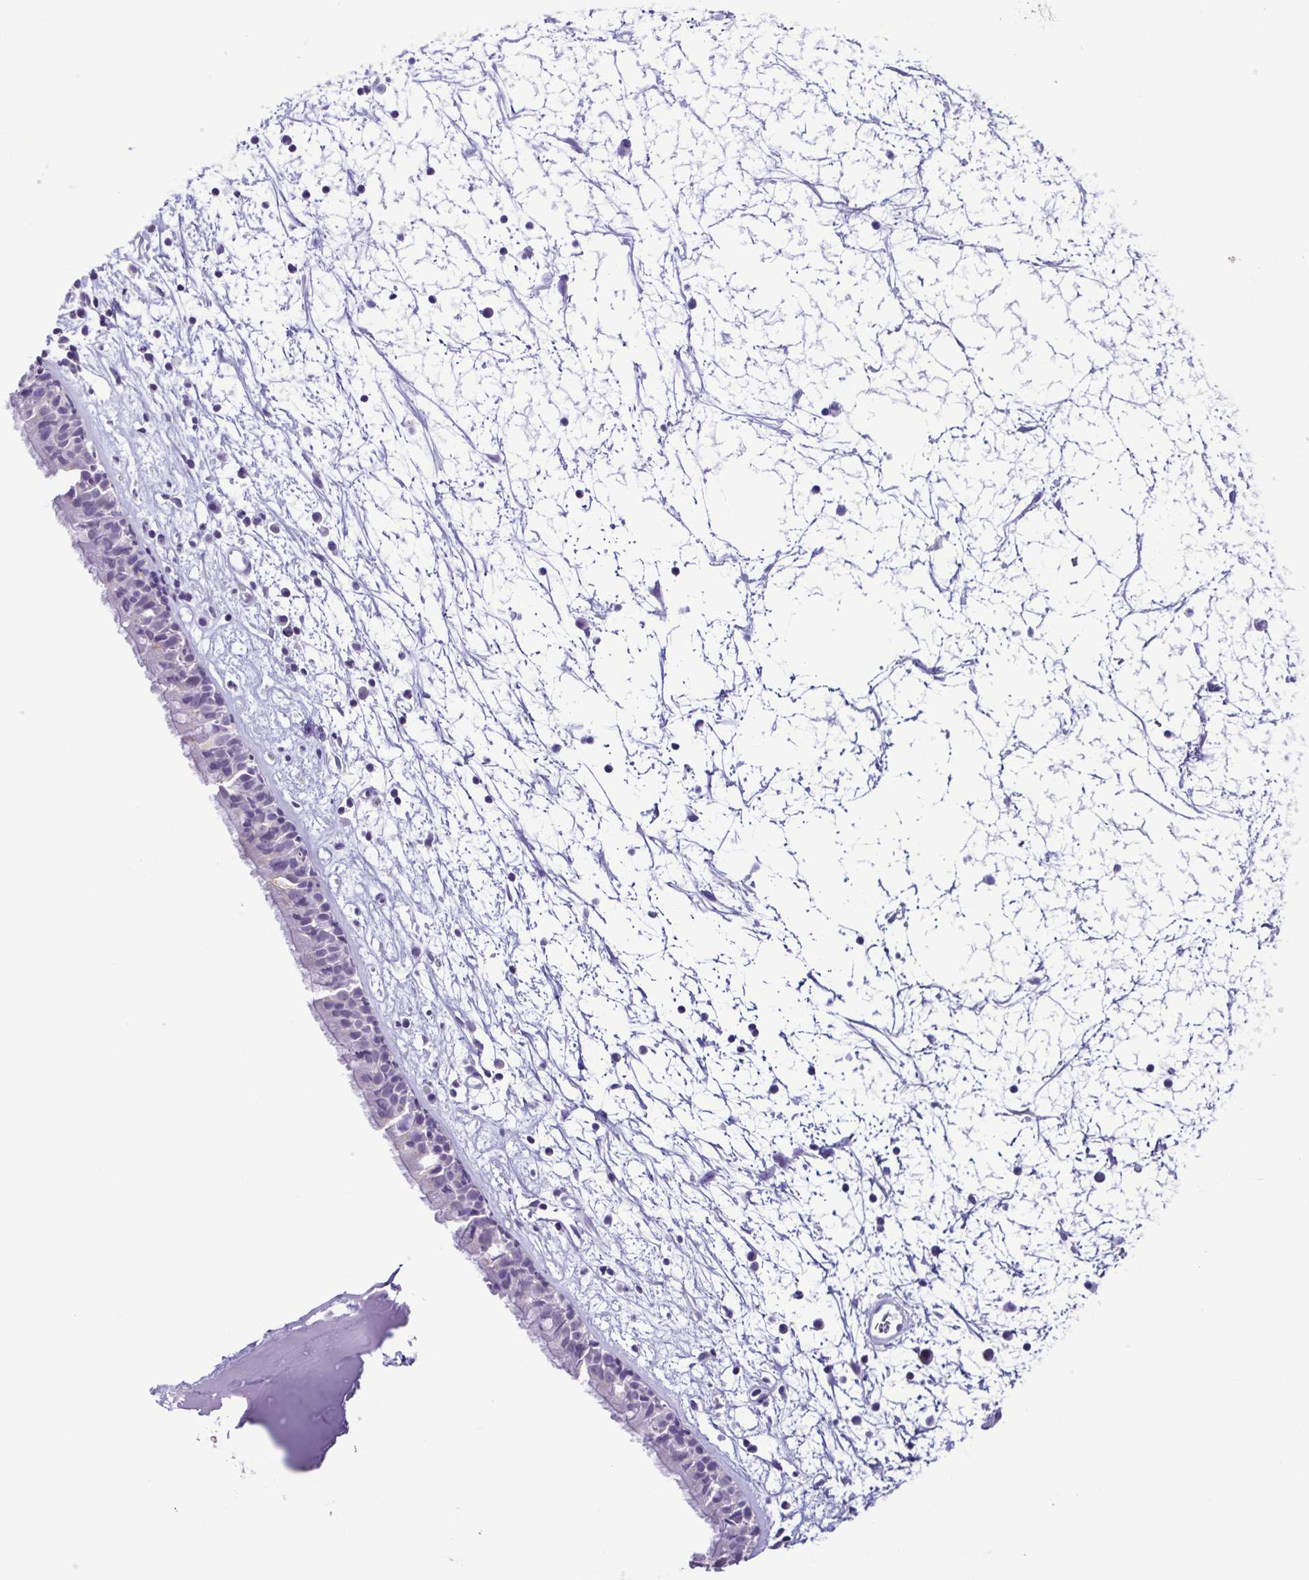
{"staining": {"intensity": "negative", "quantity": "none", "location": "none"}, "tissue": "nasopharynx", "cell_type": "Respiratory epithelial cells", "image_type": "normal", "snomed": [{"axis": "morphology", "description": "Normal tissue, NOS"}, {"axis": "topography", "description": "Nasopharynx"}], "caption": "A high-resolution micrograph shows immunohistochemistry staining of unremarkable nasopharynx, which demonstrates no significant staining in respiratory epithelial cells.", "gene": "CBY2", "patient": {"sex": "male", "age": 24}}